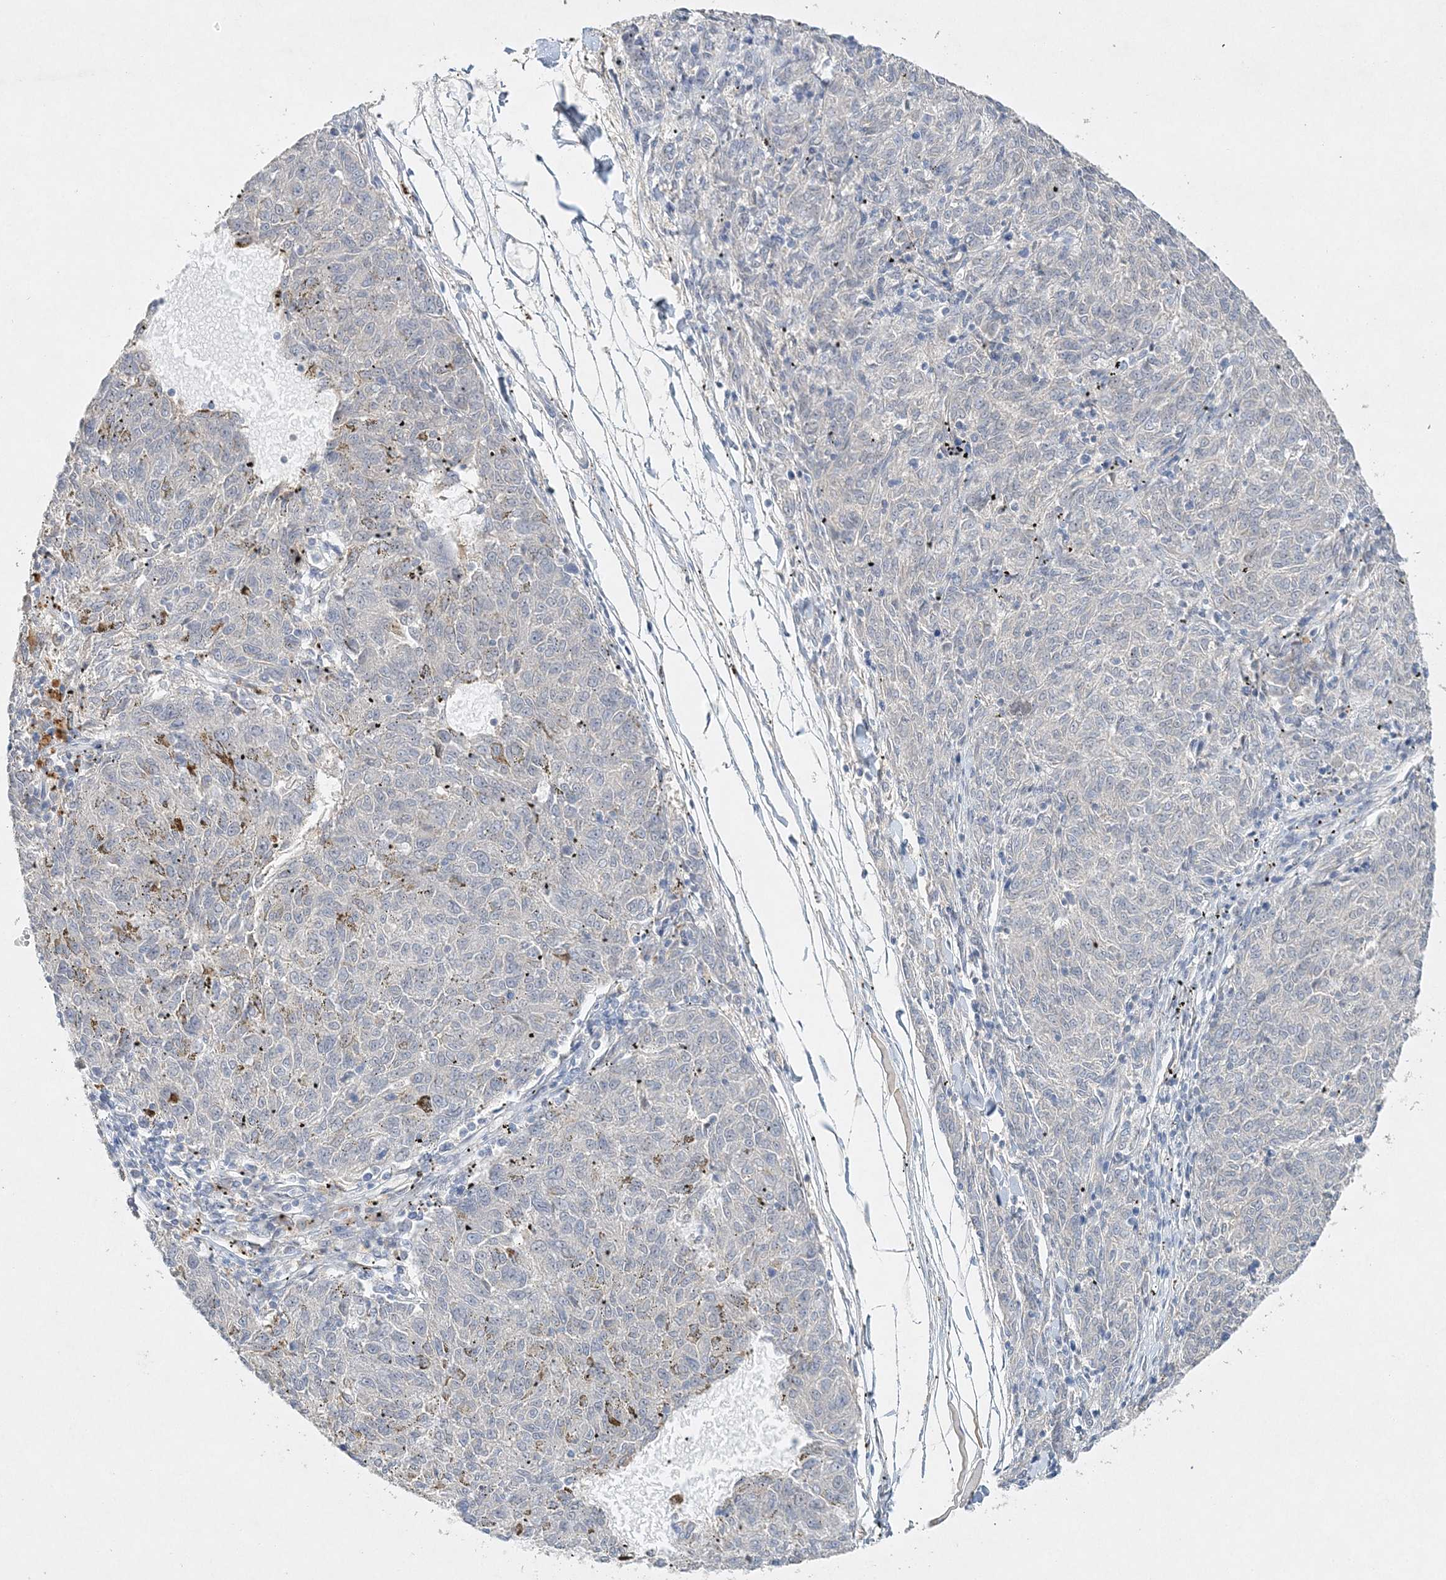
{"staining": {"intensity": "negative", "quantity": "none", "location": "none"}, "tissue": "melanoma", "cell_type": "Tumor cells", "image_type": "cancer", "snomed": [{"axis": "morphology", "description": "Malignant melanoma, NOS"}, {"axis": "topography", "description": "Skin"}], "caption": "An image of malignant melanoma stained for a protein exhibits no brown staining in tumor cells.", "gene": "MAT2B", "patient": {"sex": "female", "age": 72}}